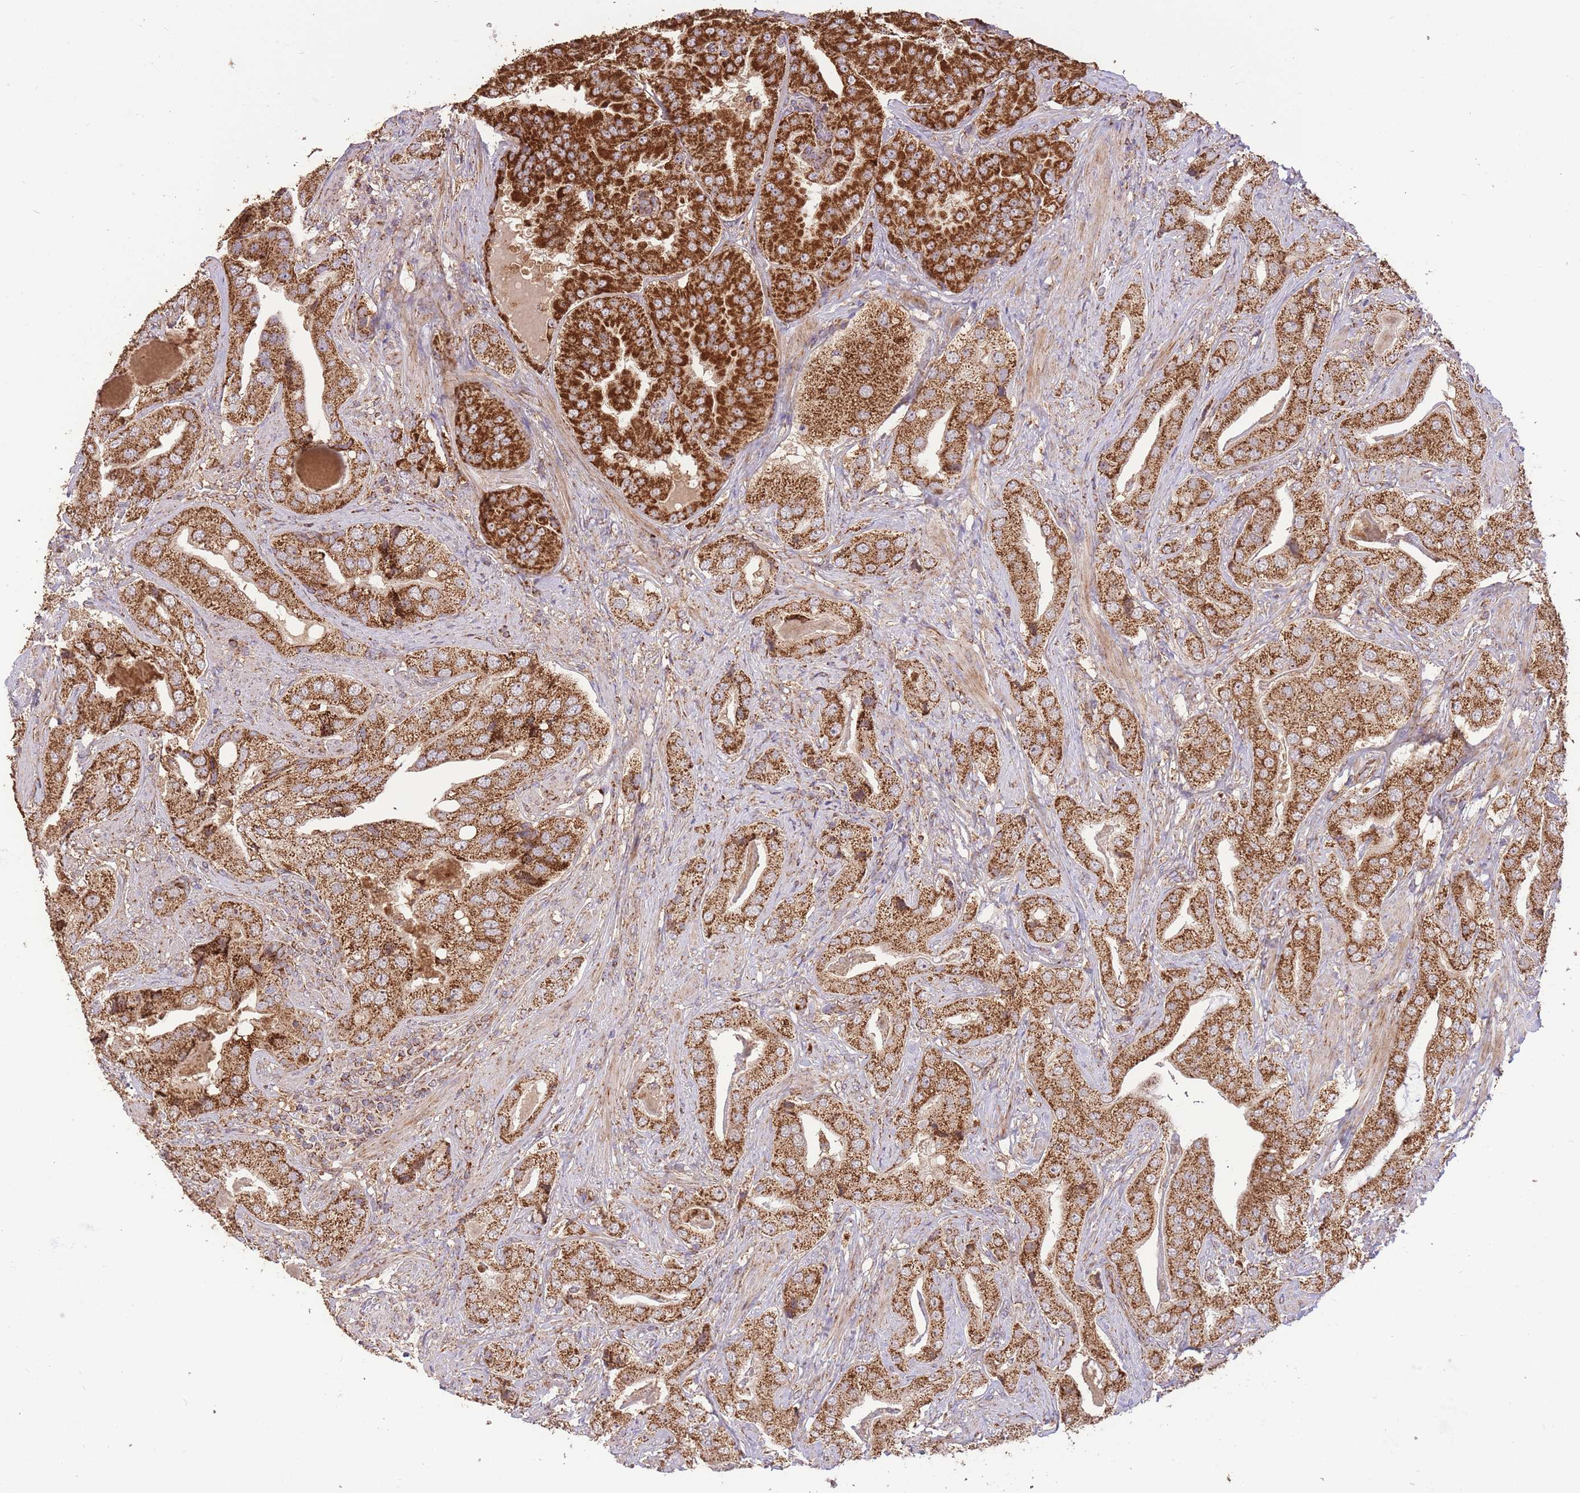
{"staining": {"intensity": "strong", "quantity": ">75%", "location": "cytoplasmic/membranous"}, "tissue": "prostate cancer", "cell_type": "Tumor cells", "image_type": "cancer", "snomed": [{"axis": "morphology", "description": "Adenocarcinoma, High grade"}, {"axis": "topography", "description": "Prostate"}], "caption": "This micrograph reveals prostate cancer (adenocarcinoma (high-grade)) stained with IHC to label a protein in brown. The cytoplasmic/membranous of tumor cells show strong positivity for the protein. Nuclei are counter-stained blue.", "gene": "PREP", "patient": {"sex": "male", "age": 63}}